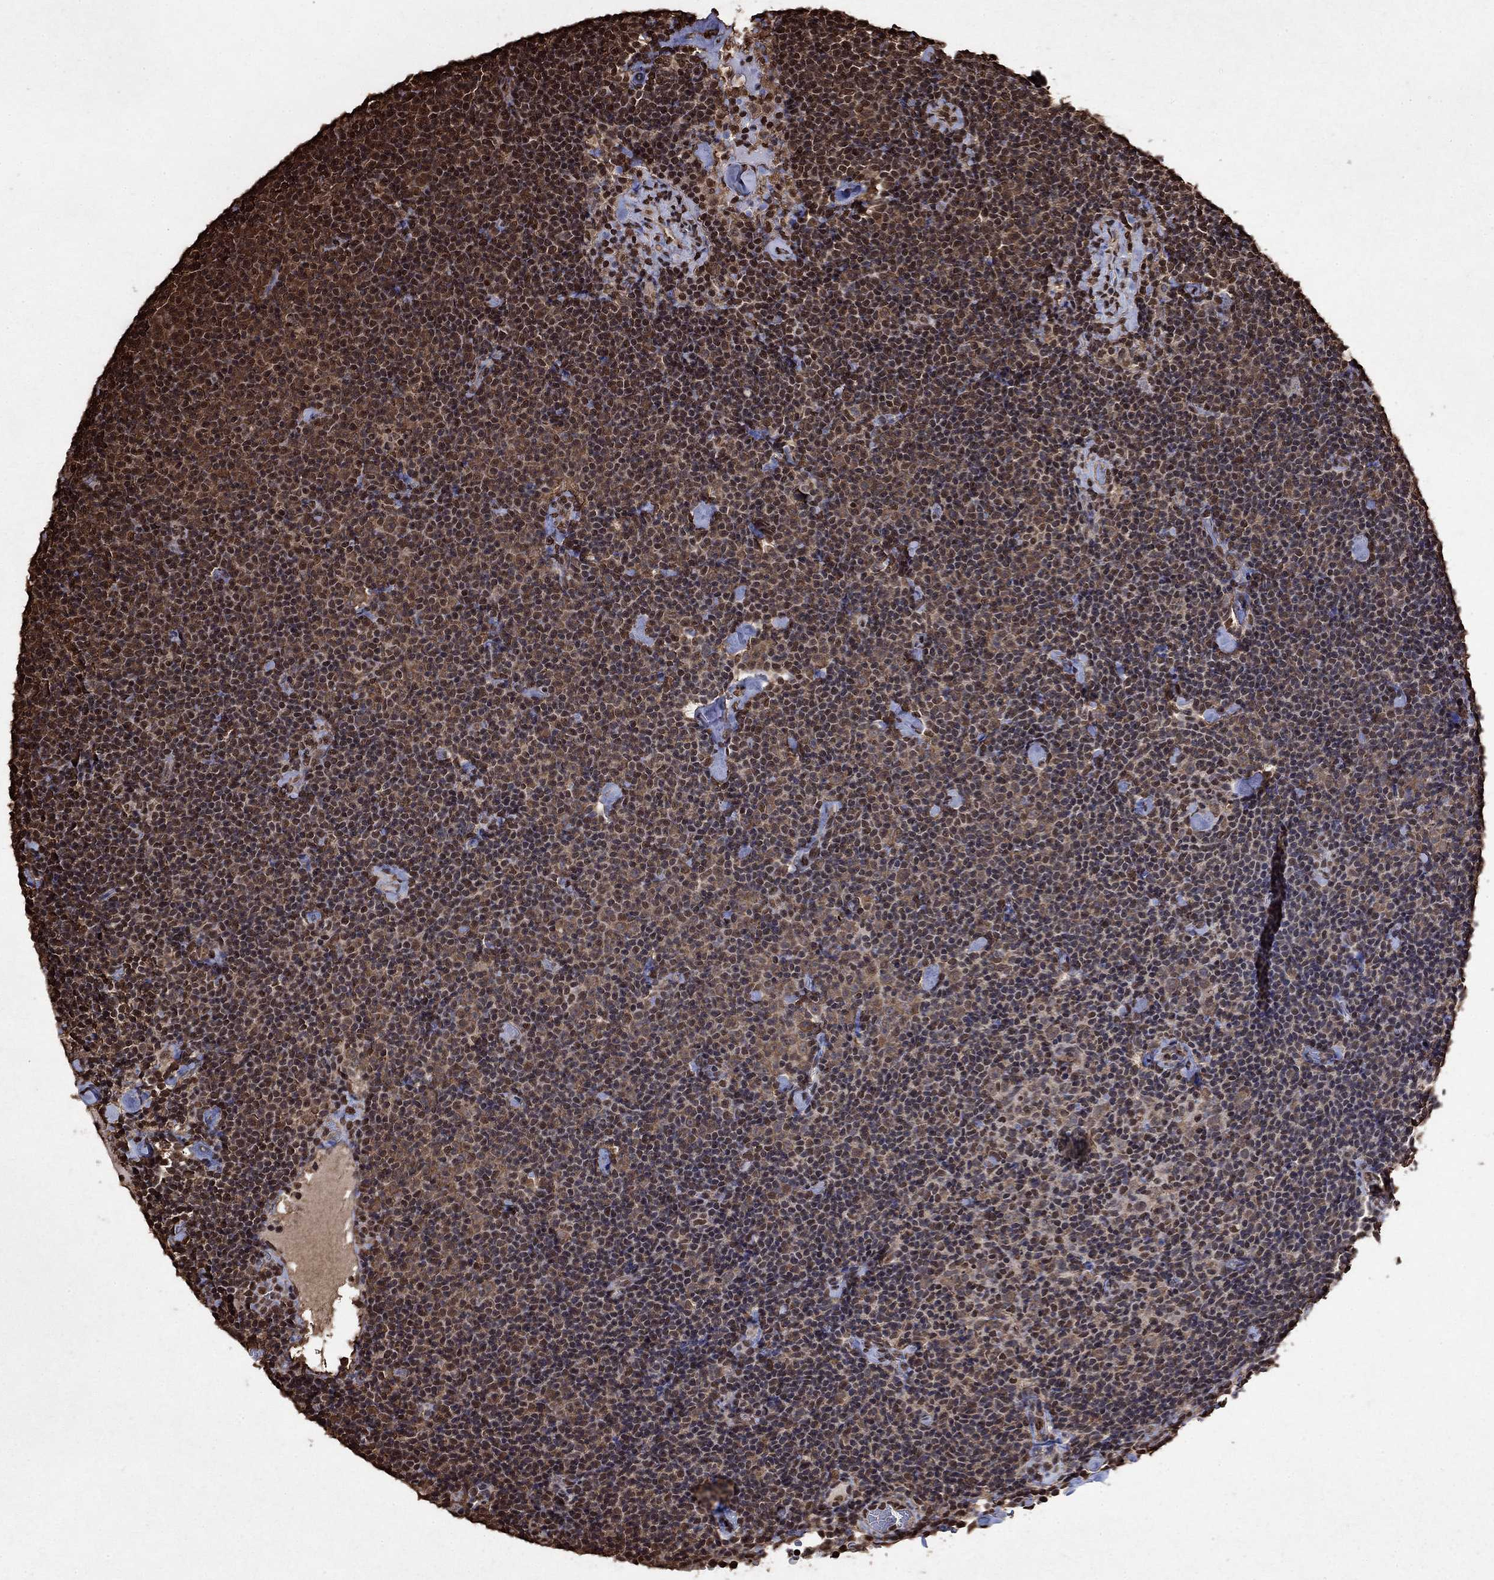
{"staining": {"intensity": "moderate", "quantity": "<25%", "location": "cytoplasmic/membranous,nuclear"}, "tissue": "lymphoma", "cell_type": "Tumor cells", "image_type": "cancer", "snomed": [{"axis": "morphology", "description": "Malignant lymphoma, non-Hodgkin's type, Low grade"}, {"axis": "topography", "description": "Lymph node"}], "caption": "A histopathology image of malignant lymphoma, non-Hodgkin's type (low-grade) stained for a protein reveals moderate cytoplasmic/membranous and nuclear brown staining in tumor cells.", "gene": "GAPDH", "patient": {"sex": "male", "age": 81}}